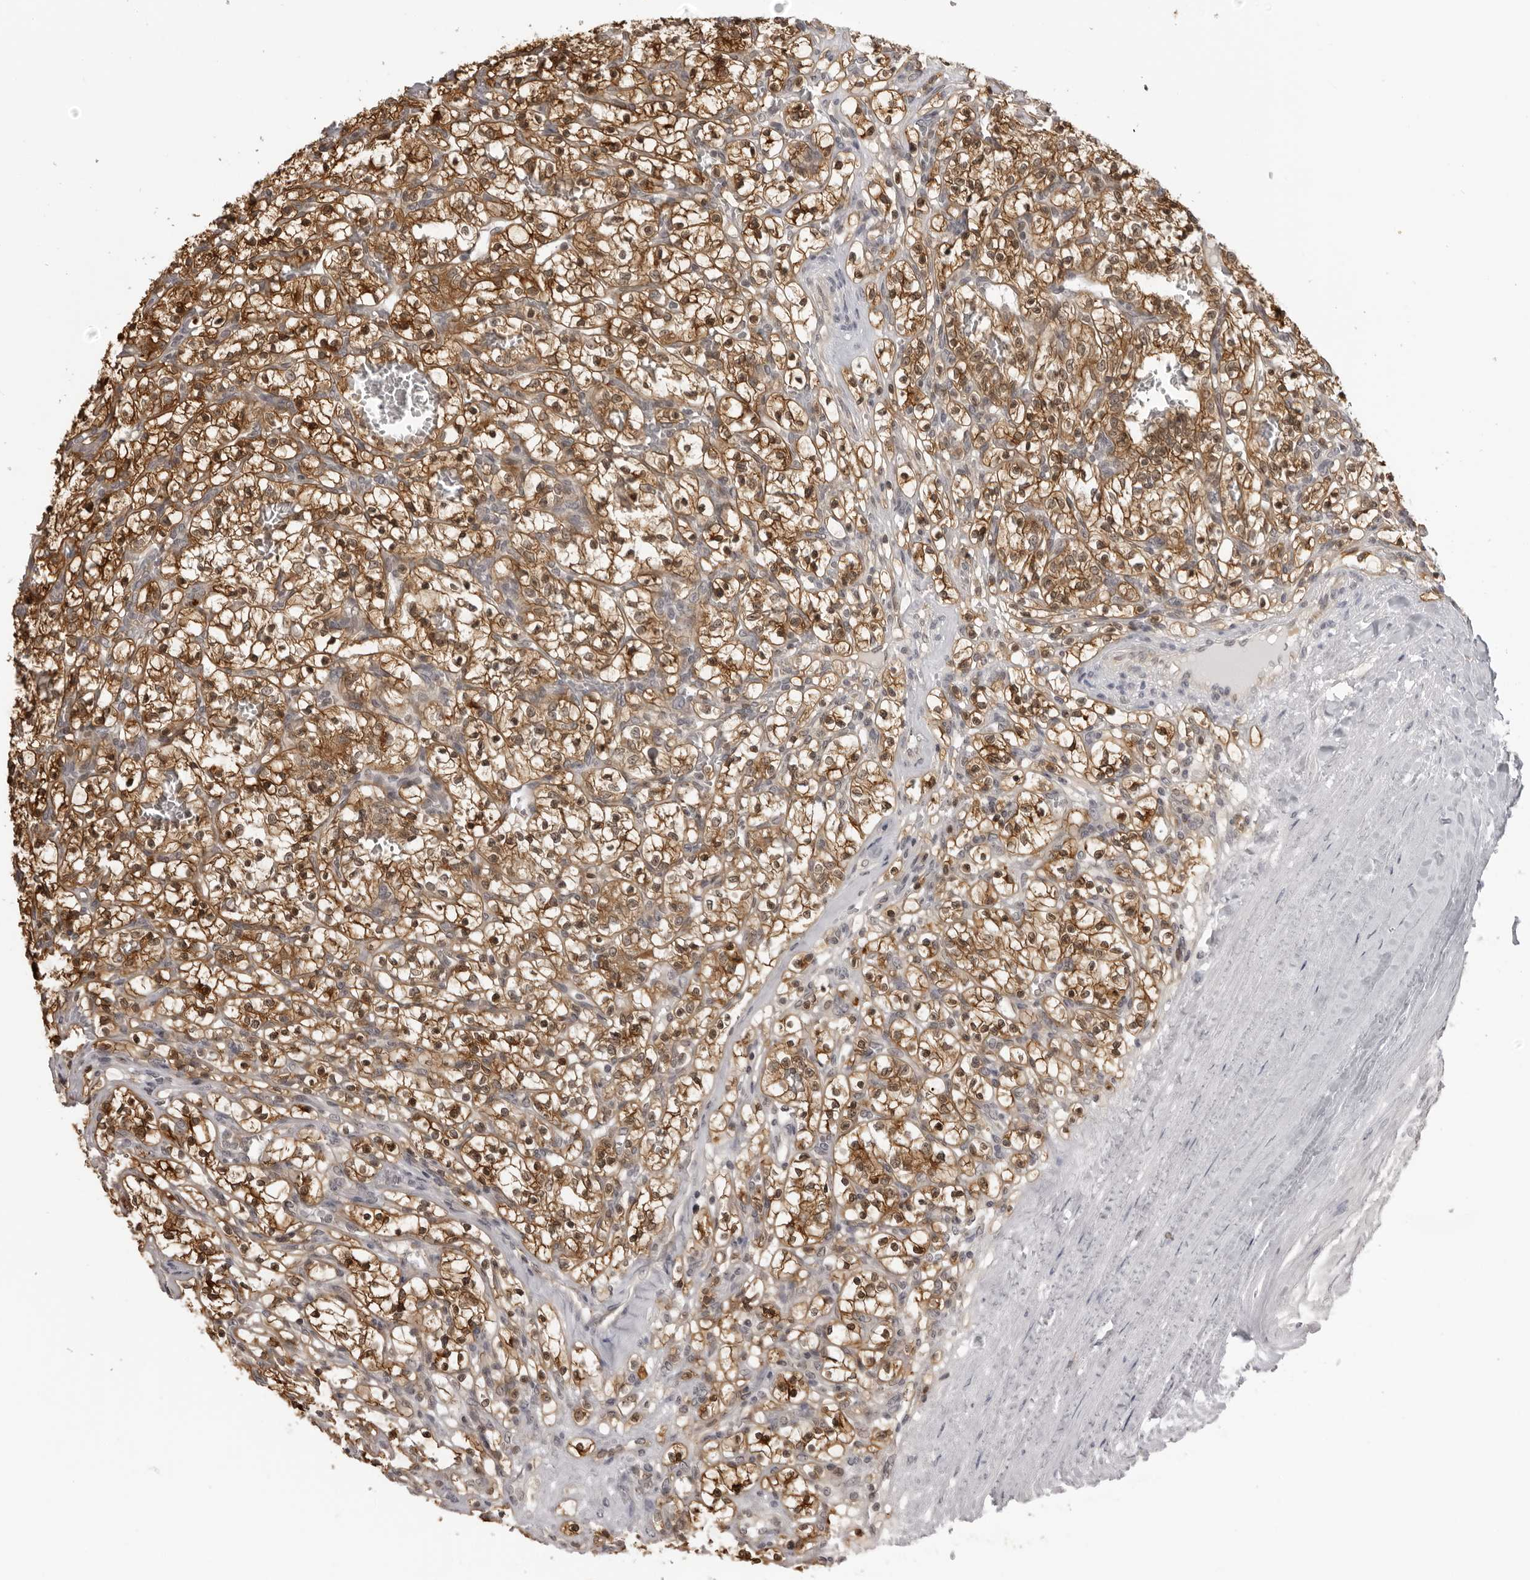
{"staining": {"intensity": "moderate", "quantity": ">75%", "location": "cytoplasmic/membranous,nuclear"}, "tissue": "renal cancer", "cell_type": "Tumor cells", "image_type": "cancer", "snomed": [{"axis": "morphology", "description": "Adenocarcinoma, NOS"}, {"axis": "topography", "description": "Kidney"}], "caption": "Renal cancer was stained to show a protein in brown. There is medium levels of moderate cytoplasmic/membranous and nuclear staining in about >75% of tumor cells. (DAB (3,3'-diaminobenzidine) IHC with brightfield microscopy, high magnification).", "gene": "MRPS15", "patient": {"sex": "female", "age": 57}}